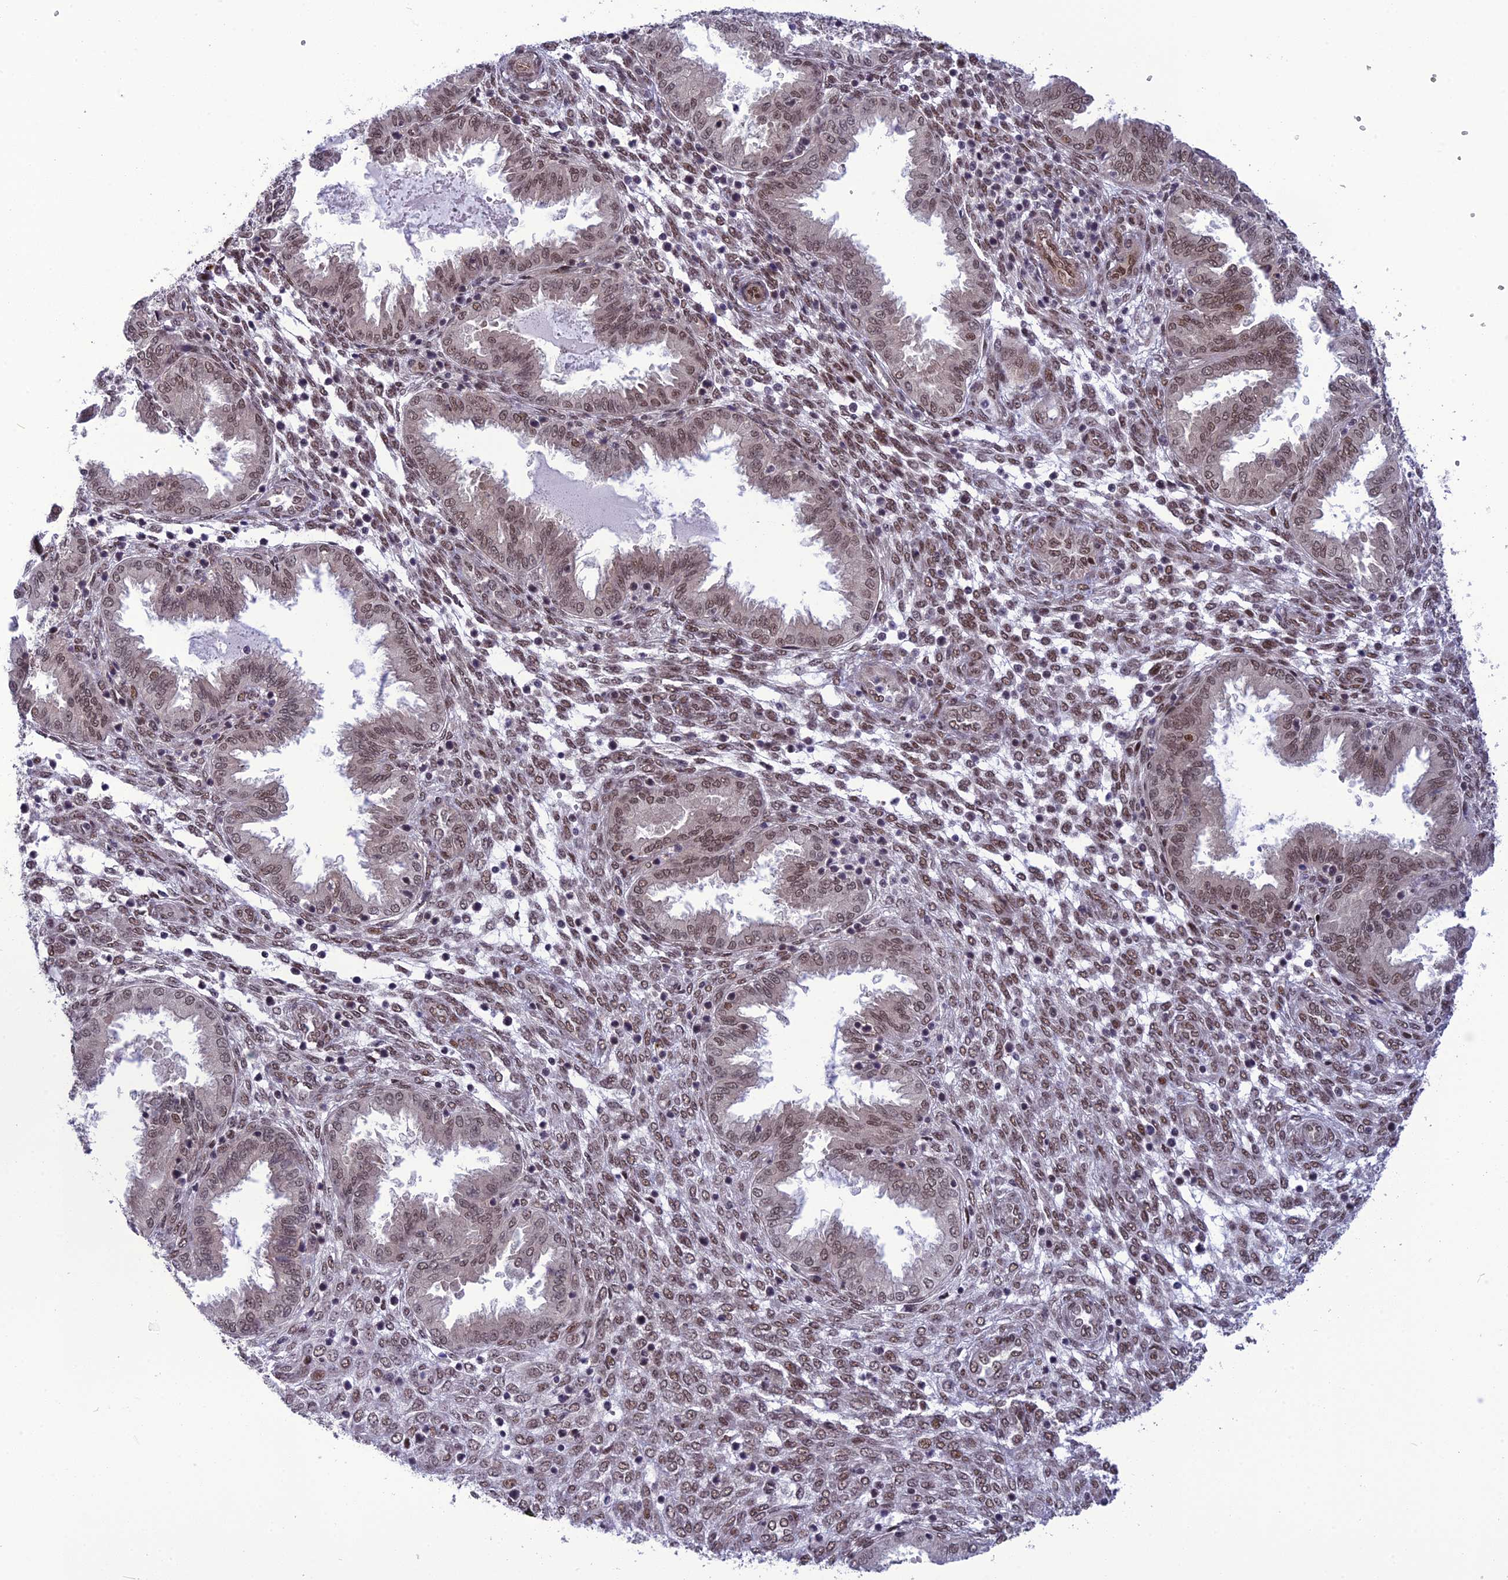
{"staining": {"intensity": "moderate", "quantity": "25%-75%", "location": "nuclear"}, "tissue": "endometrium", "cell_type": "Cells in endometrial stroma", "image_type": "normal", "snomed": [{"axis": "morphology", "description": "Normal tissue, NOS"}, {"axis": "topography", "description": "Endometrium"}], "caption": "Immunohistochemistry (IHC) histopathology image of unremarkable endometrium stained for a protein (brown), which demonstrates medium levels of moderate nuclear expression in about 25%-75% of cells in endometrial stroma.", "gene": "RTRAF", "patient": {"sex": "female", "age": 33}}